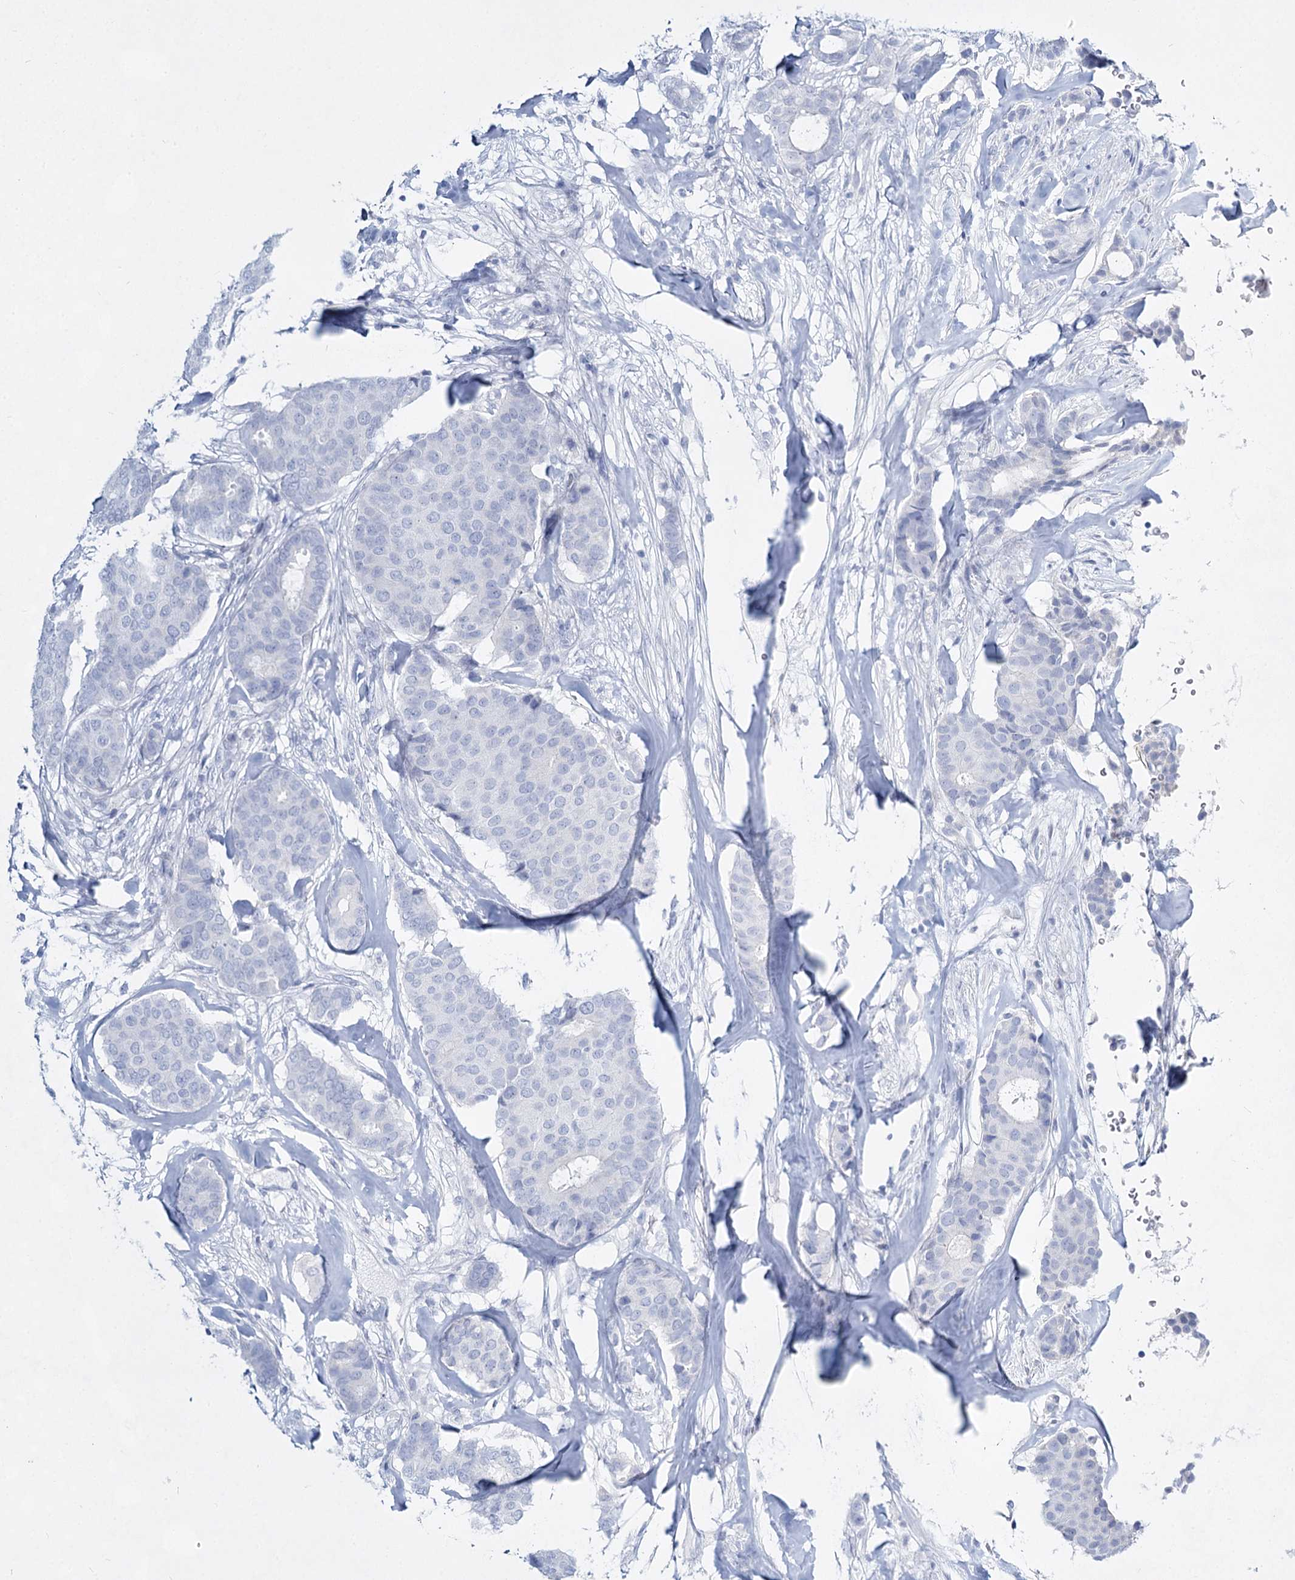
{"staining": {"intensity": "negative", "quantity": "none", "location": "none"}, "tissue": "breast cancer", "cell_type": "Tumor cells", "image_type": "cancer", "snomed": [{"axis": "morphology", "description": "Duct carcinoma"}, {"axis": "topography", "description": "Breast"}], "caption": "Intraductal carcinoma (breast) stained for a protein using IHC displays no positivity tumor cells.", "gene": "SLC17A2", "patient": {"sex": "female", "age": 75}}